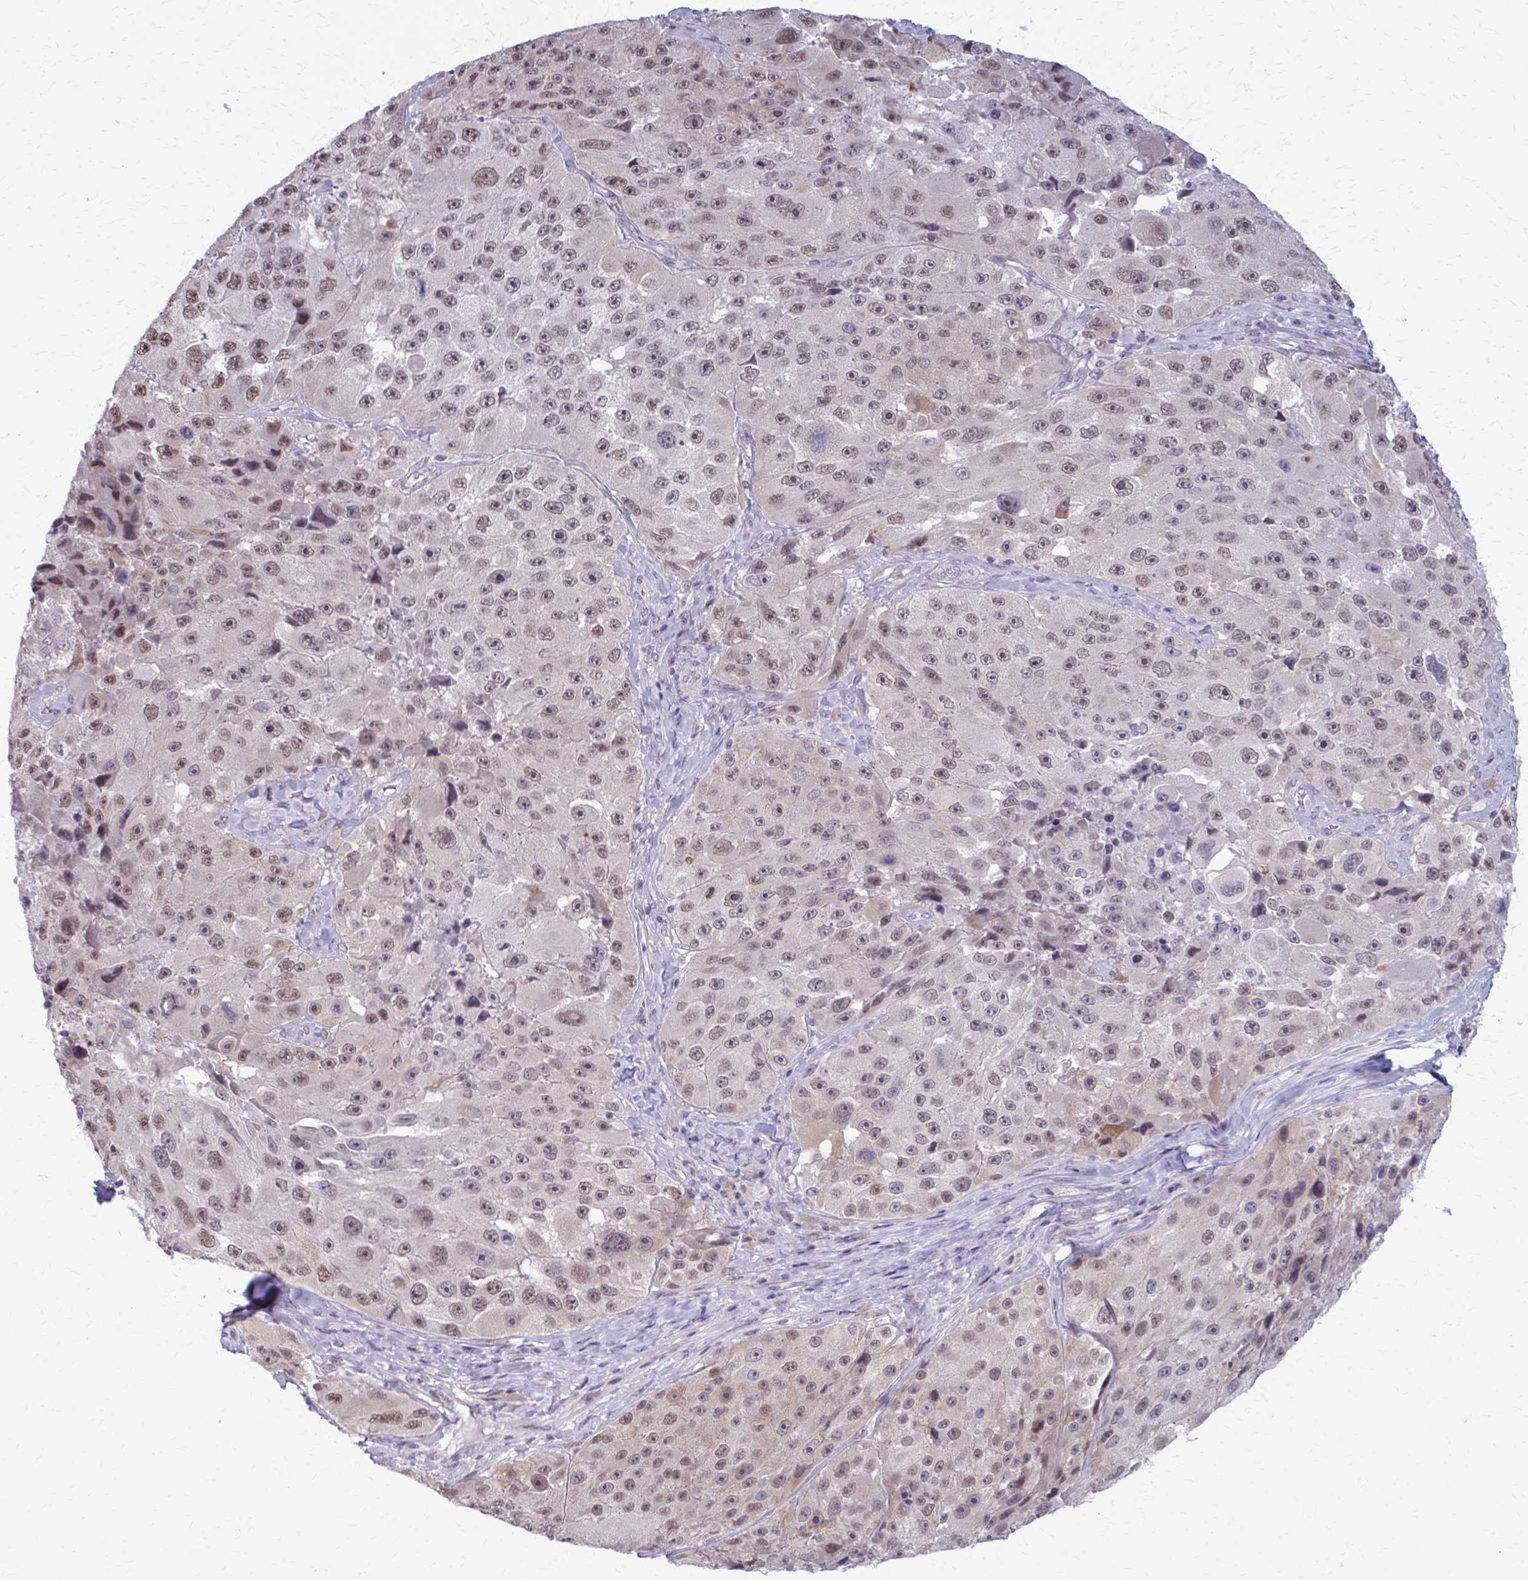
{"staining": {"intensity": "weak", "quantity": ">75%", "location": "nuclear"}, "tissue": "melanoma", "cell_type": "Tumor cells", "image_type": "cancer", "snomed": [{"axis": "morphology", "description": "Malignant melanoma, Metastatic site"}, {"axis": "topography", "description": "Lymph node"}], "caption": "Weak nuclear staining is appreciated in about >75% of tumor cells in malignant melanoma (metastatic site).", "gene": "NUMBL", "patient": {"sex": "male", "age": 62}}